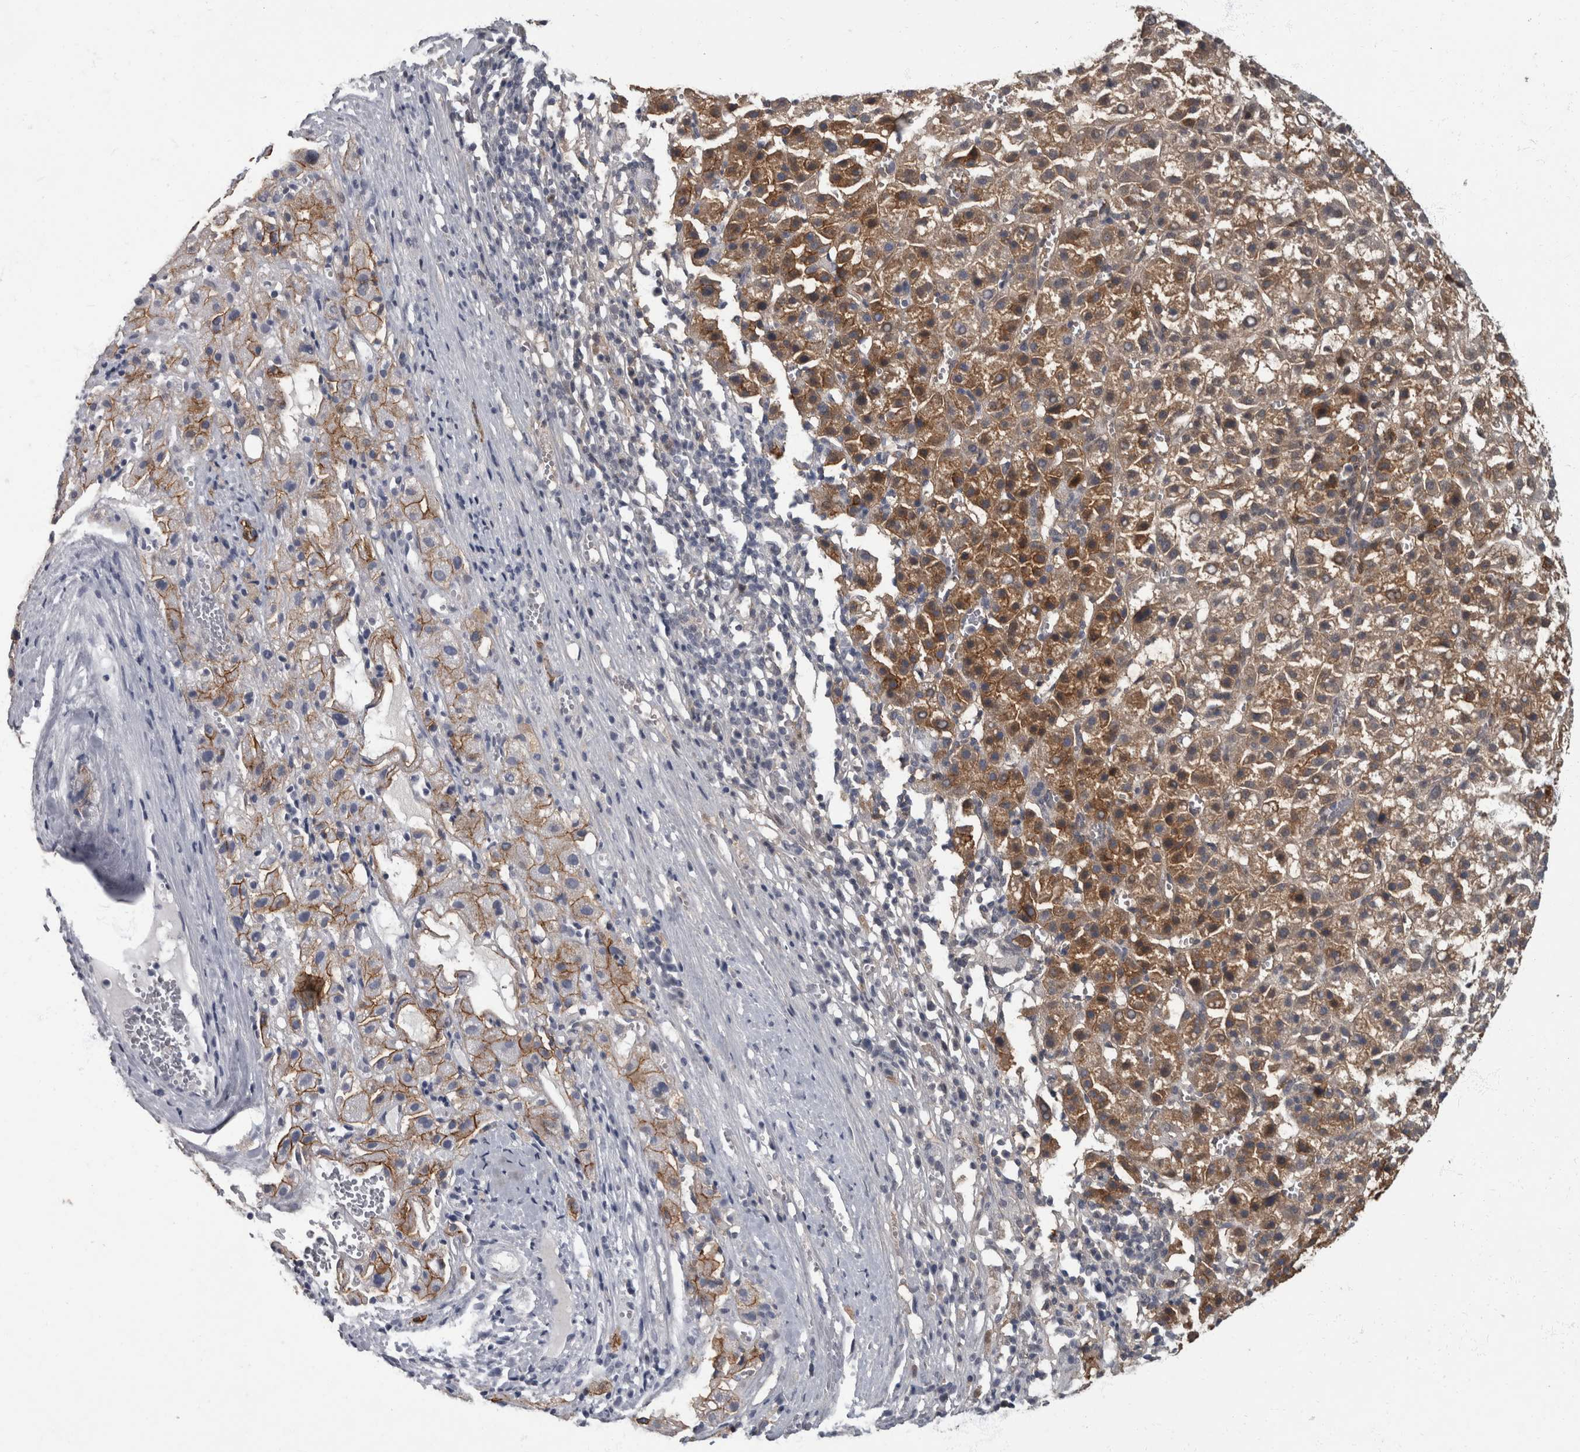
{"staining": {"intensity": "moderate", "quantity": ">75%", "location": "cytoplasmic/membranous"}, "tissue": "liver cancer", "cell_type": "Tumor cells", "image_type": "cancer", "snomed": [{"axis": "morphology", "description": "Carcinoma, Hepatocellular, NOS"}, {"axis": "topography", "description": "Liver"}], "caption": "A high-resolution photomicrograph shows immunohistochemistry (IHC) staining of liver hepatocellular carcinoma, which reveals moderate cytoplasmic/membranous staining in about >75% of tumor cells. (DAB = brown stain, brightfield microscopy at high magnification).", "gene": "DSG2", "patient": {"sex": "female", "age": 58}}